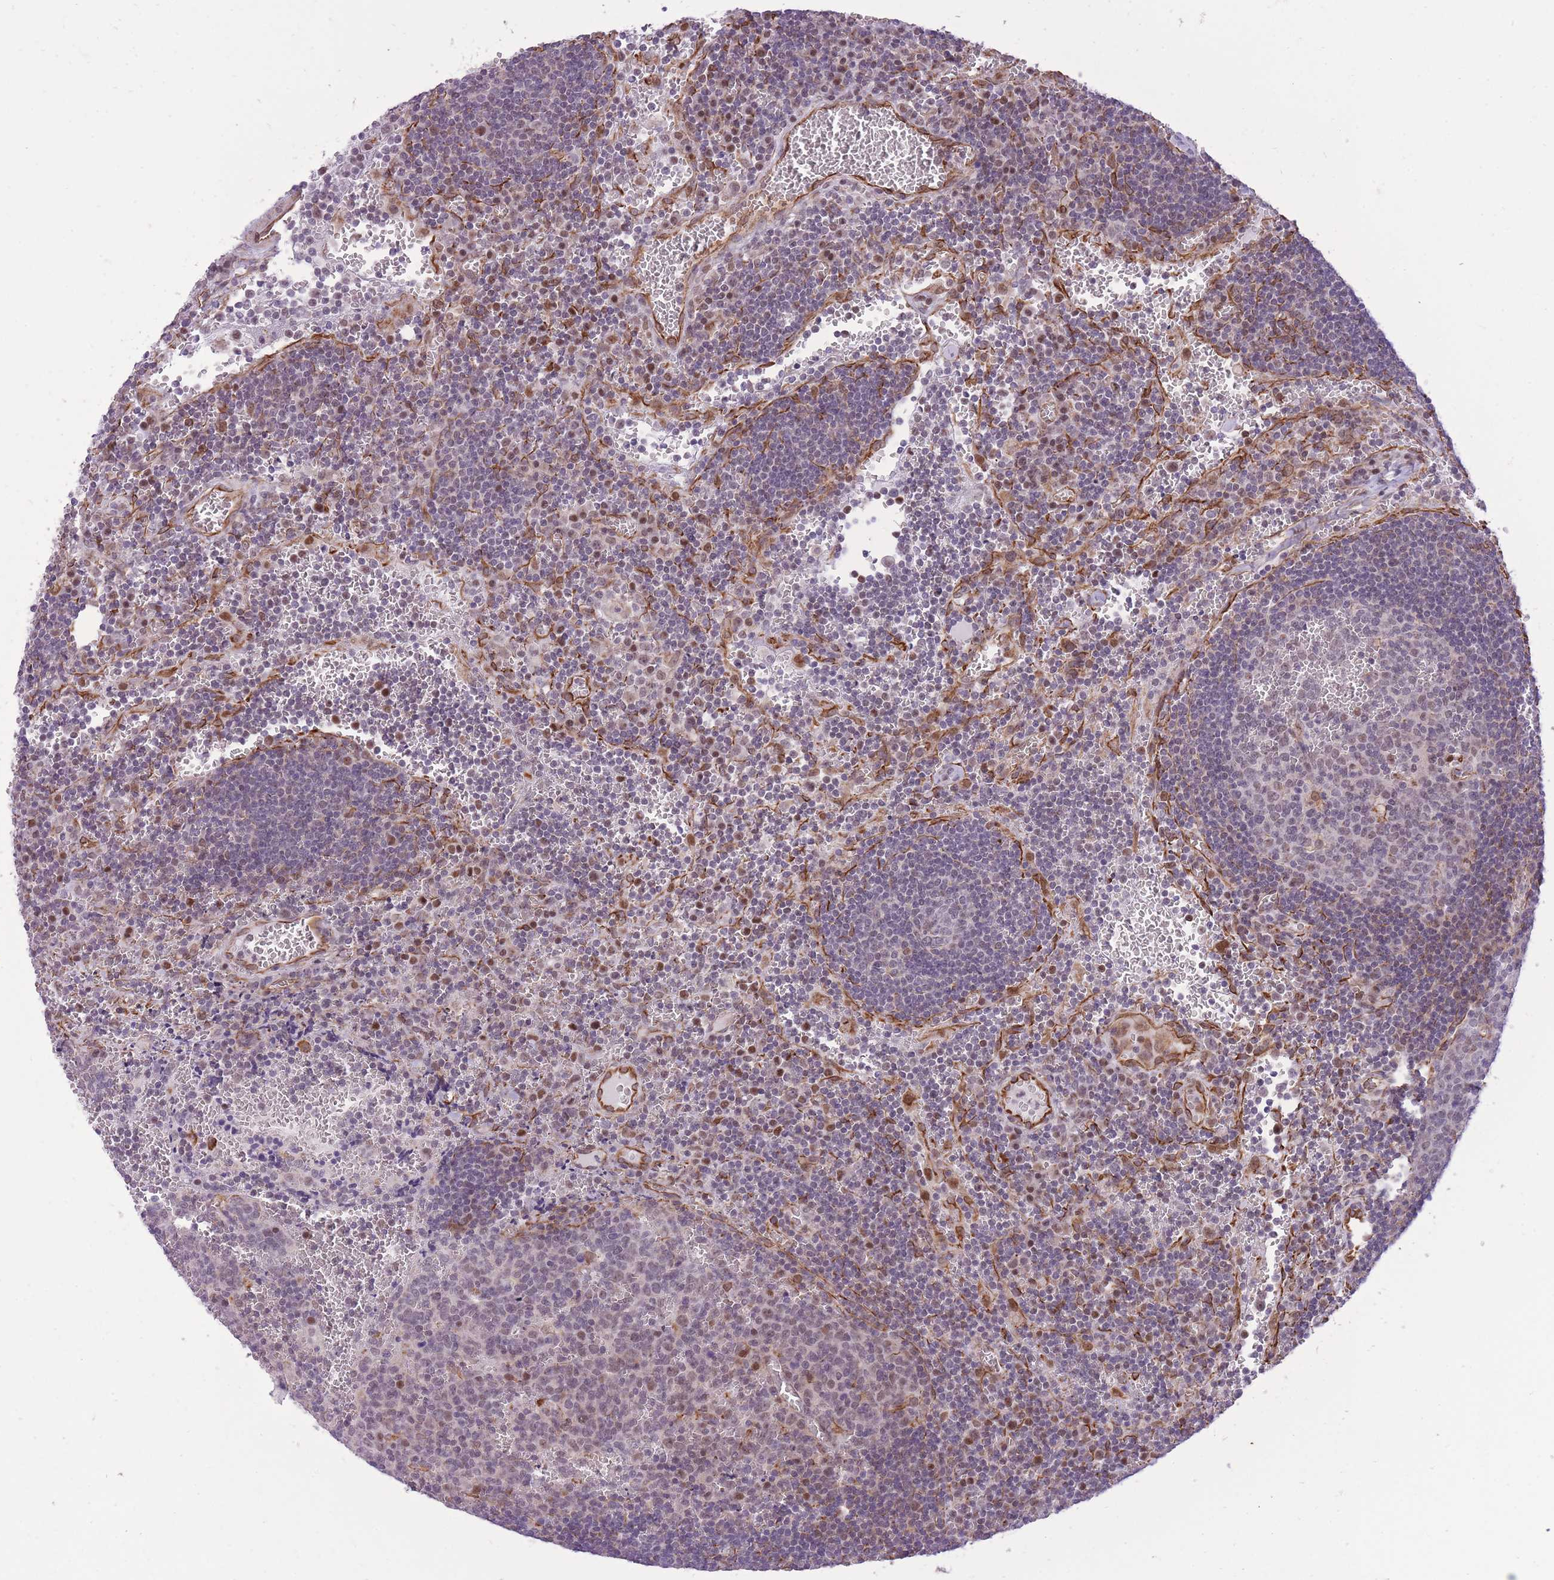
{"staining": {"intensity": "moderate", "quantity": "<25%", "location": "nuclear"}, "tissue": "lymph node", "cell_type": "Germinal center cells", "image_type": "normal", "snomed": [{"axis": "morphology", "description": "Normal tissue, NOS"}, {"axis": "topography", "description": "Lymph node"}], "caption": "A histopathology image showing moderate nuclear positivity in approximately <25% of germinal center cells in unremarkable lymph node, as visualized by brown immunohistochemical staining.", "gene": "ELL", "patient": {"sex": "female", "age": 73}}